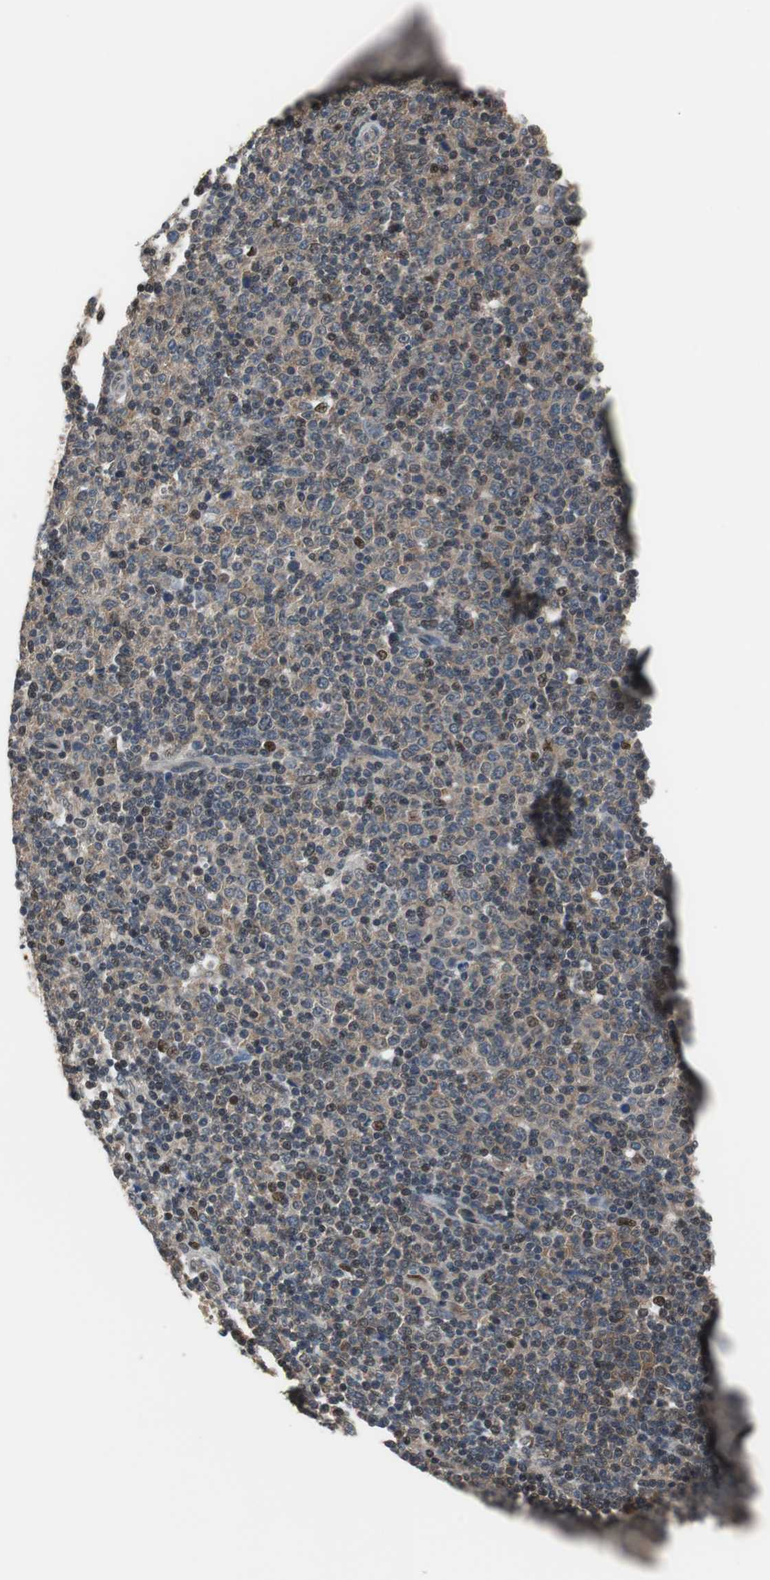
{"staining": {"intensity": "weak", "quantity": "25%-75%", "location": "nuclear"}, "tissue": "lymphoma", "cell_type": "Tumor cells", "image_type": "cancer", "snomed": [{"axis": "morphology", "description": "Malignant lymphoma, non-Hodgkin's type, Low grade"}, {"axis": "topography", "description": "Lymph node"}], "caption": "Lymphoma stained with a protein marker shows weak staining in tumor cells.", "gene": "MAFB", "patient": {"sex": "male", "age": 70}}